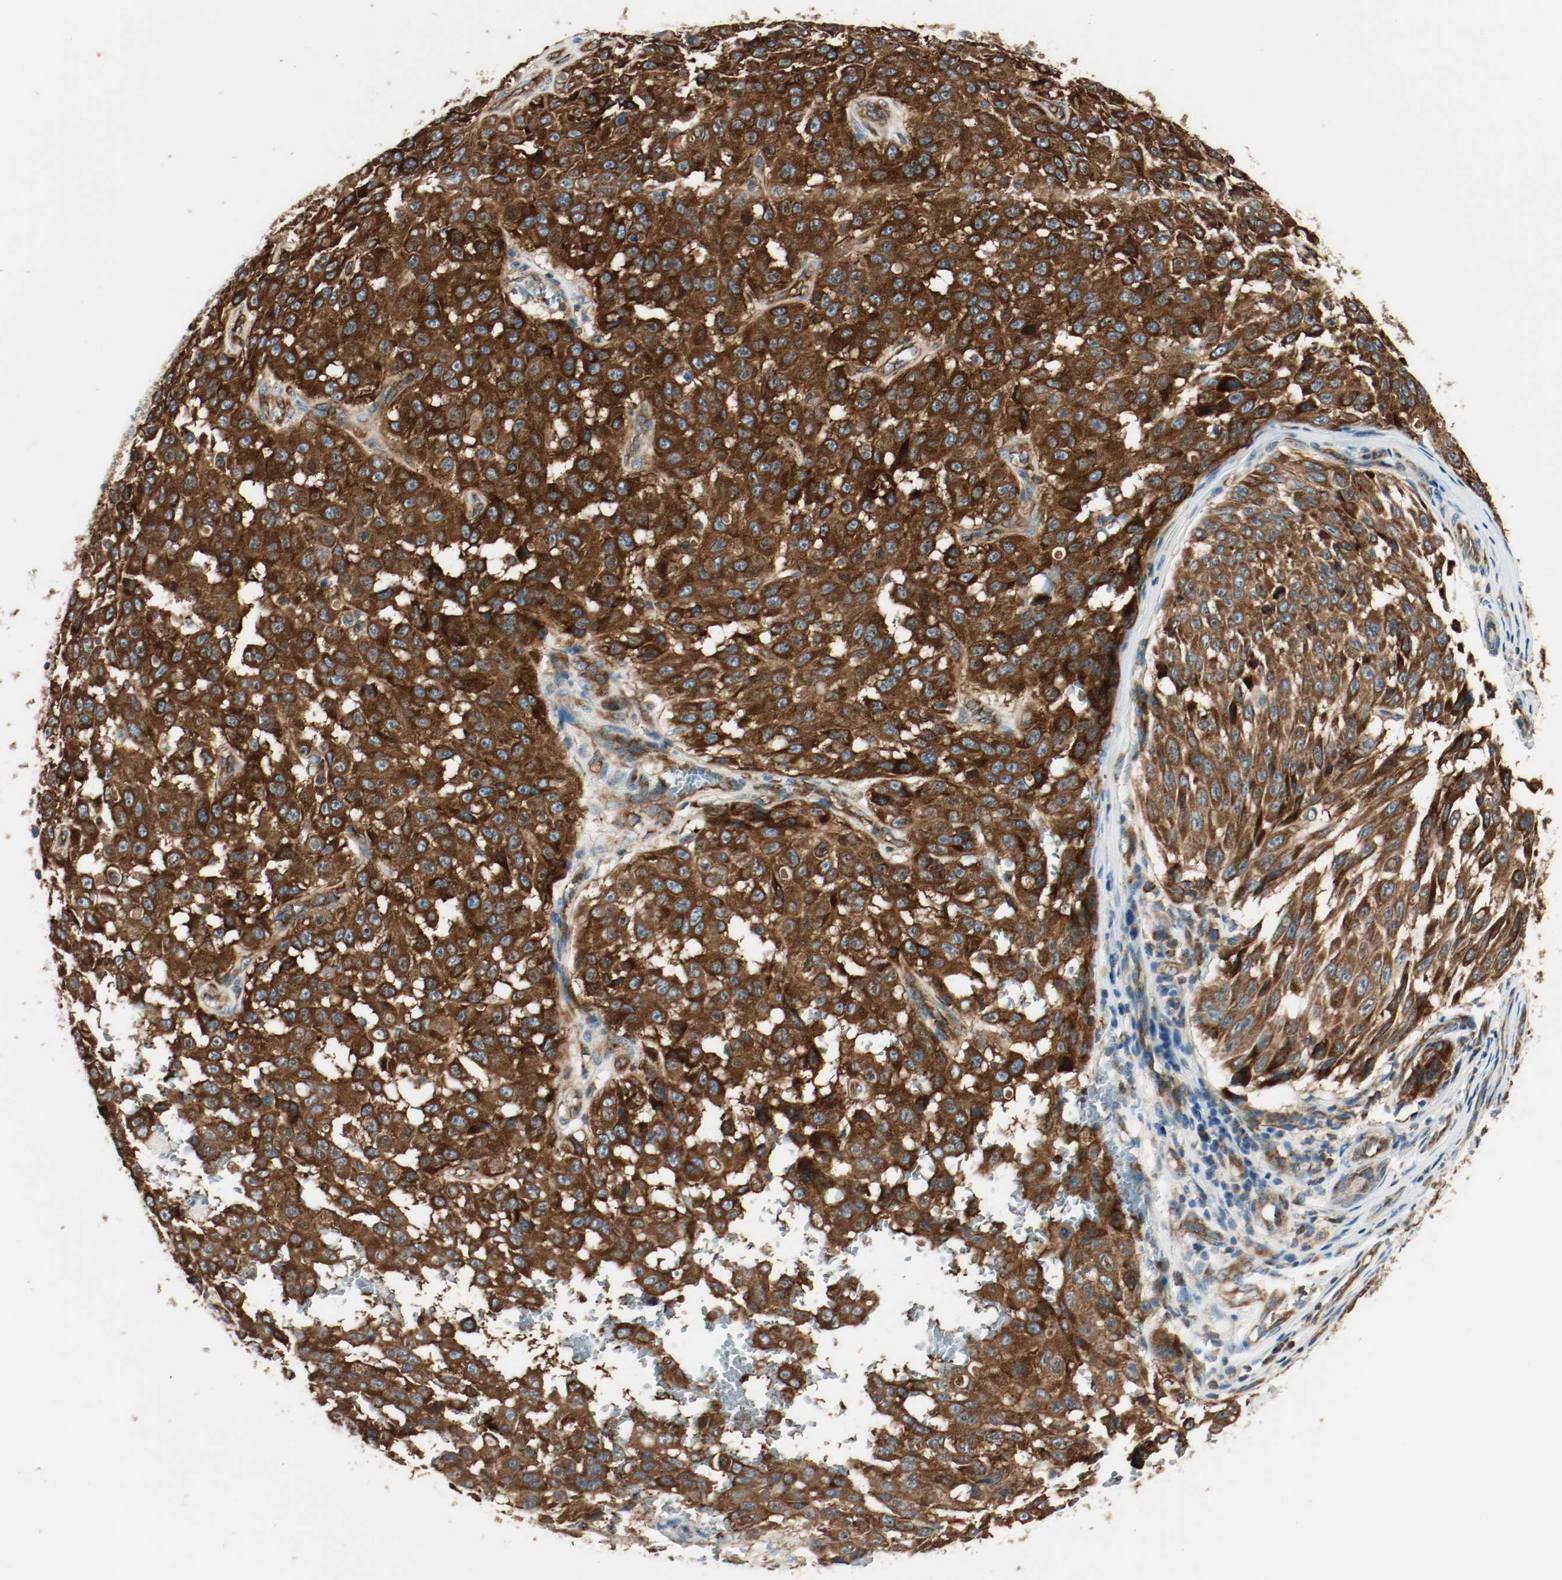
{"staining": {"intensity": "strong", "quantity": ">75%", "location": "cytoplasmic/membranous"}, "tissue": "melanoma", "cell_type": "Tumor cells", "image_type": "cancer", "snomed": [{"axis": "morphology", "description": "Malignant melanoma, NOS"}, {"axis": "topography", "description": "Skin"}], "caption": "Melanoma stained with immunohistochemistry demonstrates strong cytoplasmic/membranous expression in approximately >75% of tumor cells. (IHC, brightfield microscopy, high magnification).", "gene": "PLCG1", "patient": {"sex": "male", "age": 30}}